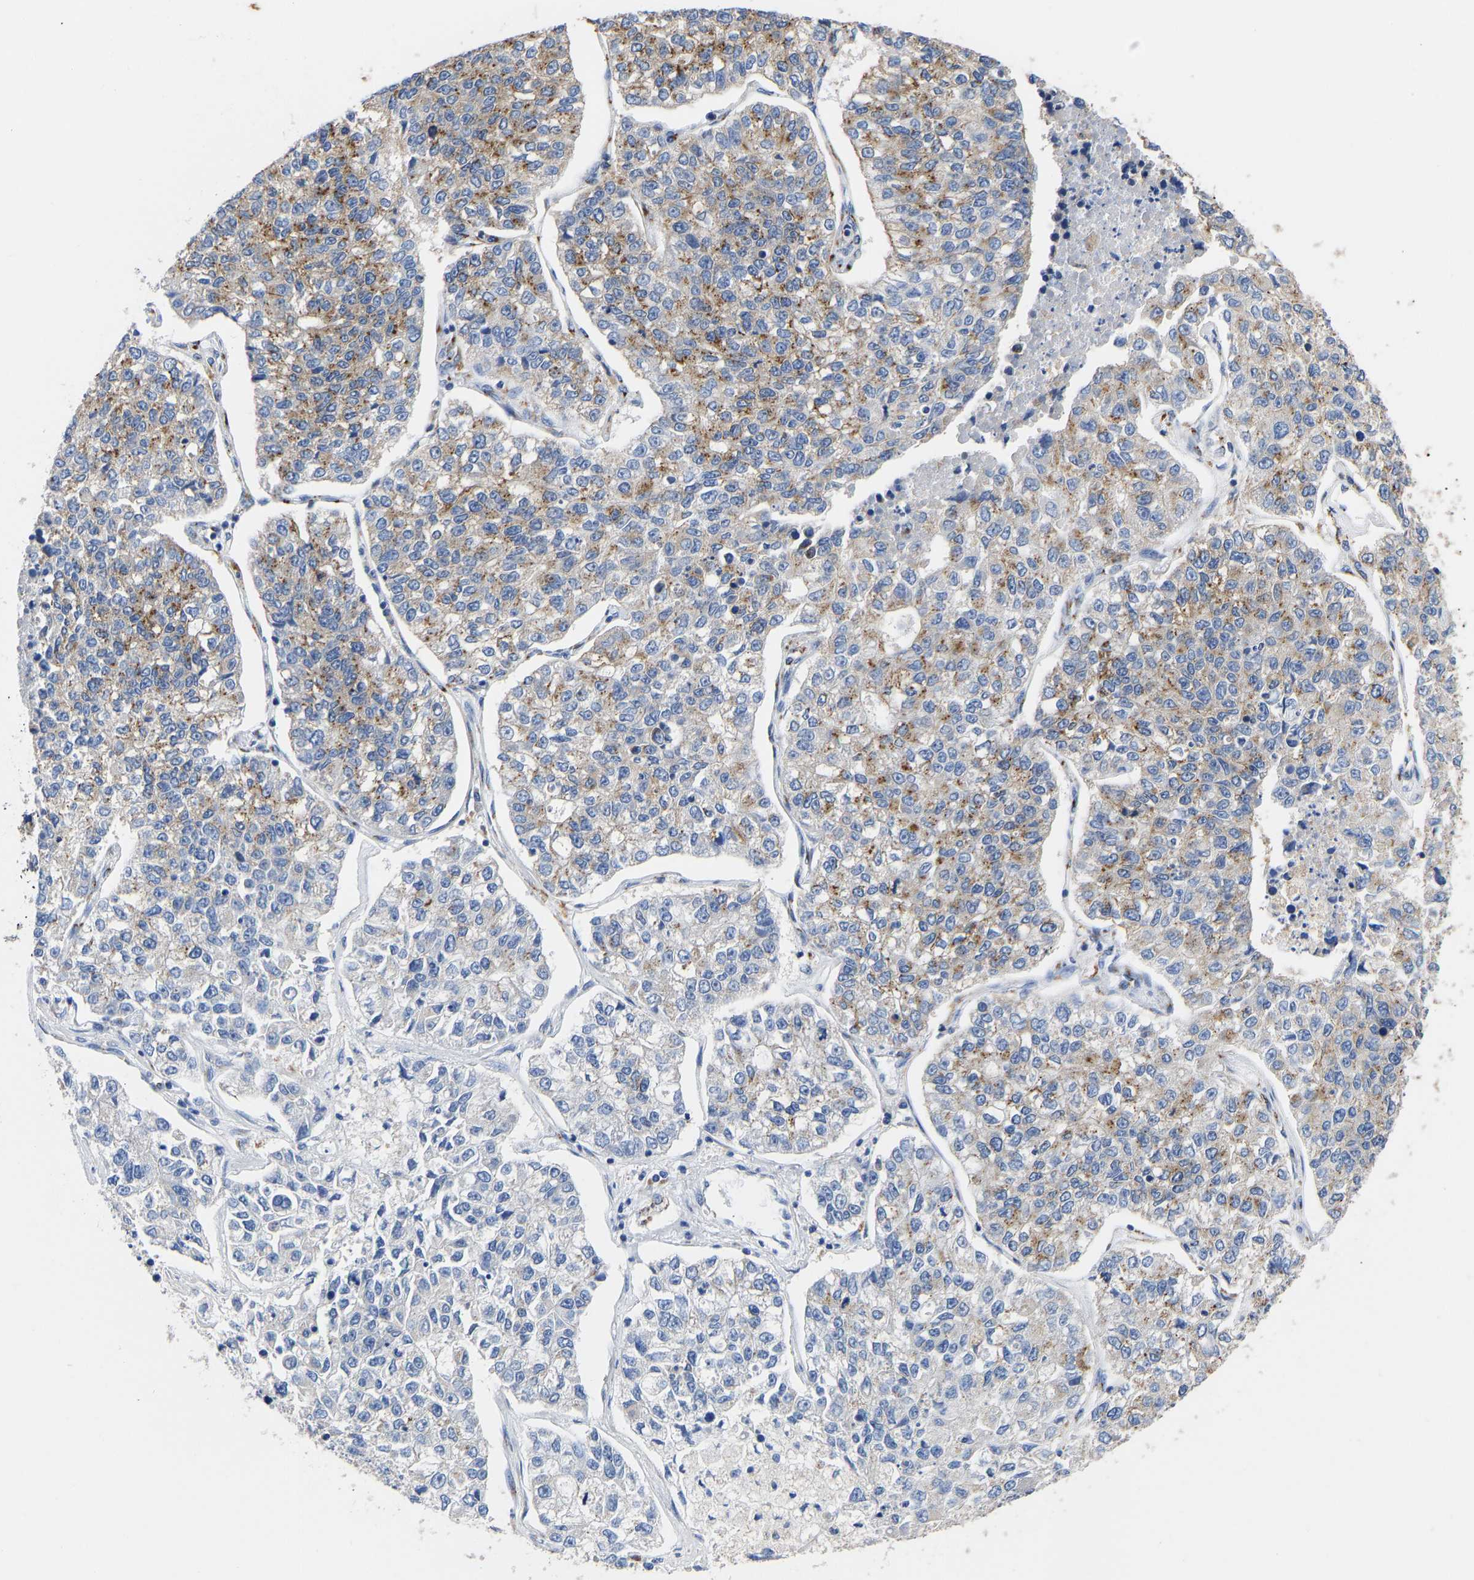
{"staining": {"intensity": "moderate", "quantity": "25%-75%", "location": "cytoplasmic/membranous"}, "tissue": "lung cancer", "cell_type": "Tumor cells", "image_type": "cancer", "snomed": [{"axis": "morphology", "description": "Adenocarcinoma, NOS"}, {"axis": "topography", "description": "Lung"}], "caption": "Tumor cells show medium levels of moderate cytoplasmic/membranous positivity in about 25%-75% of cells in human adenocarcinoma (lung).", "gene": "TMEM87A", "patient": {"sex": "male", "age": 49}}